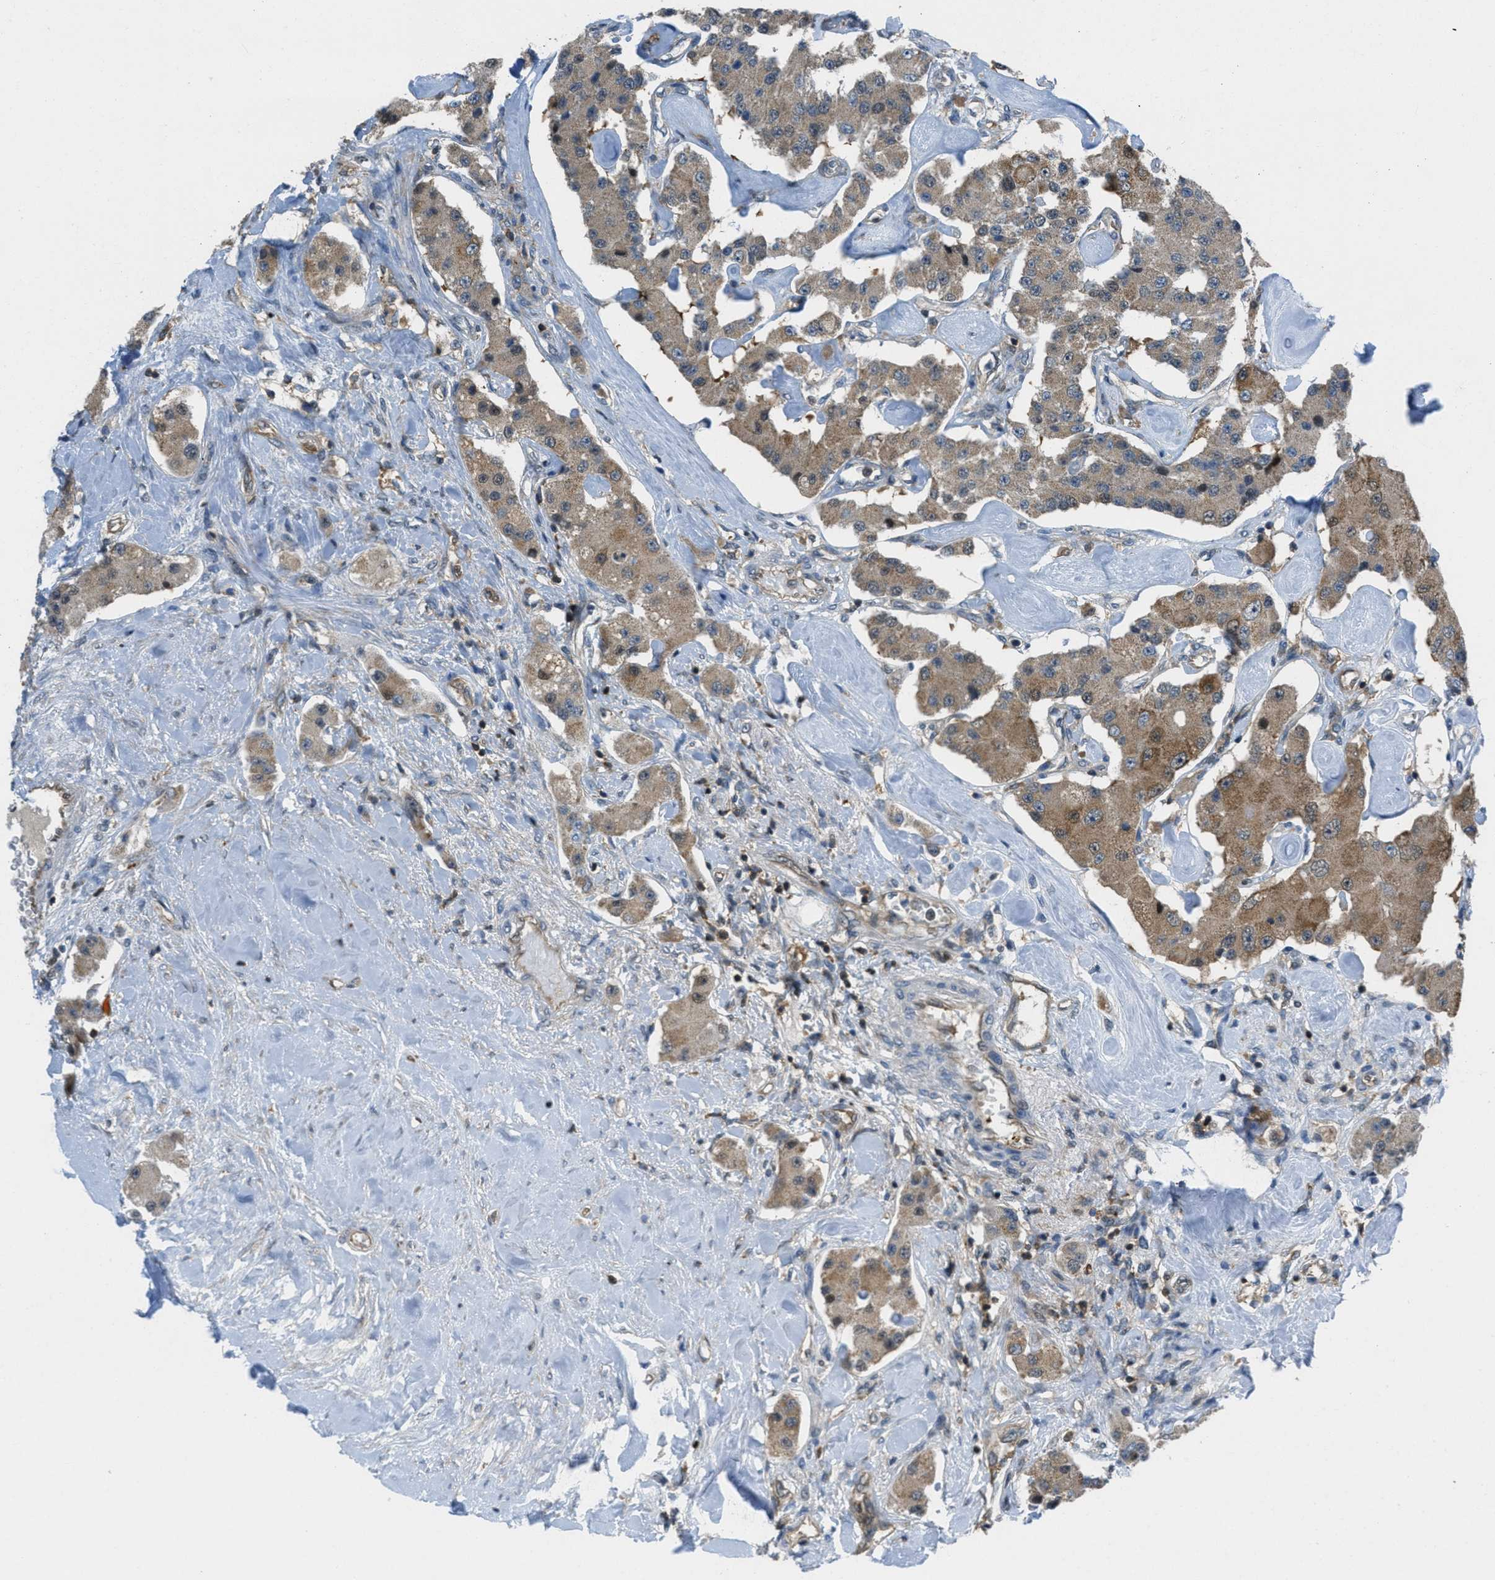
{"staining": {"intensity": "moderate", "quantity": ">75%", "location": "cytoplasmic/membranous"}, "tissue": "carcinoid", "cell_type": "Tumor cells", "image_type": "cancer", "snomed": [{"axis": "morphology", "description": "Carcinoid, malignant, NOS"}, {"axis": "topography", "description": "Pancreas"}], "caption": "Carcinoid stained with DAB IHC shows medium levels of moderate cytoplasmic/membranous staining in about >75% of tumor cells.", "gene": "PIP5K1C", "patient": {"sex": "male", "age": 41}}